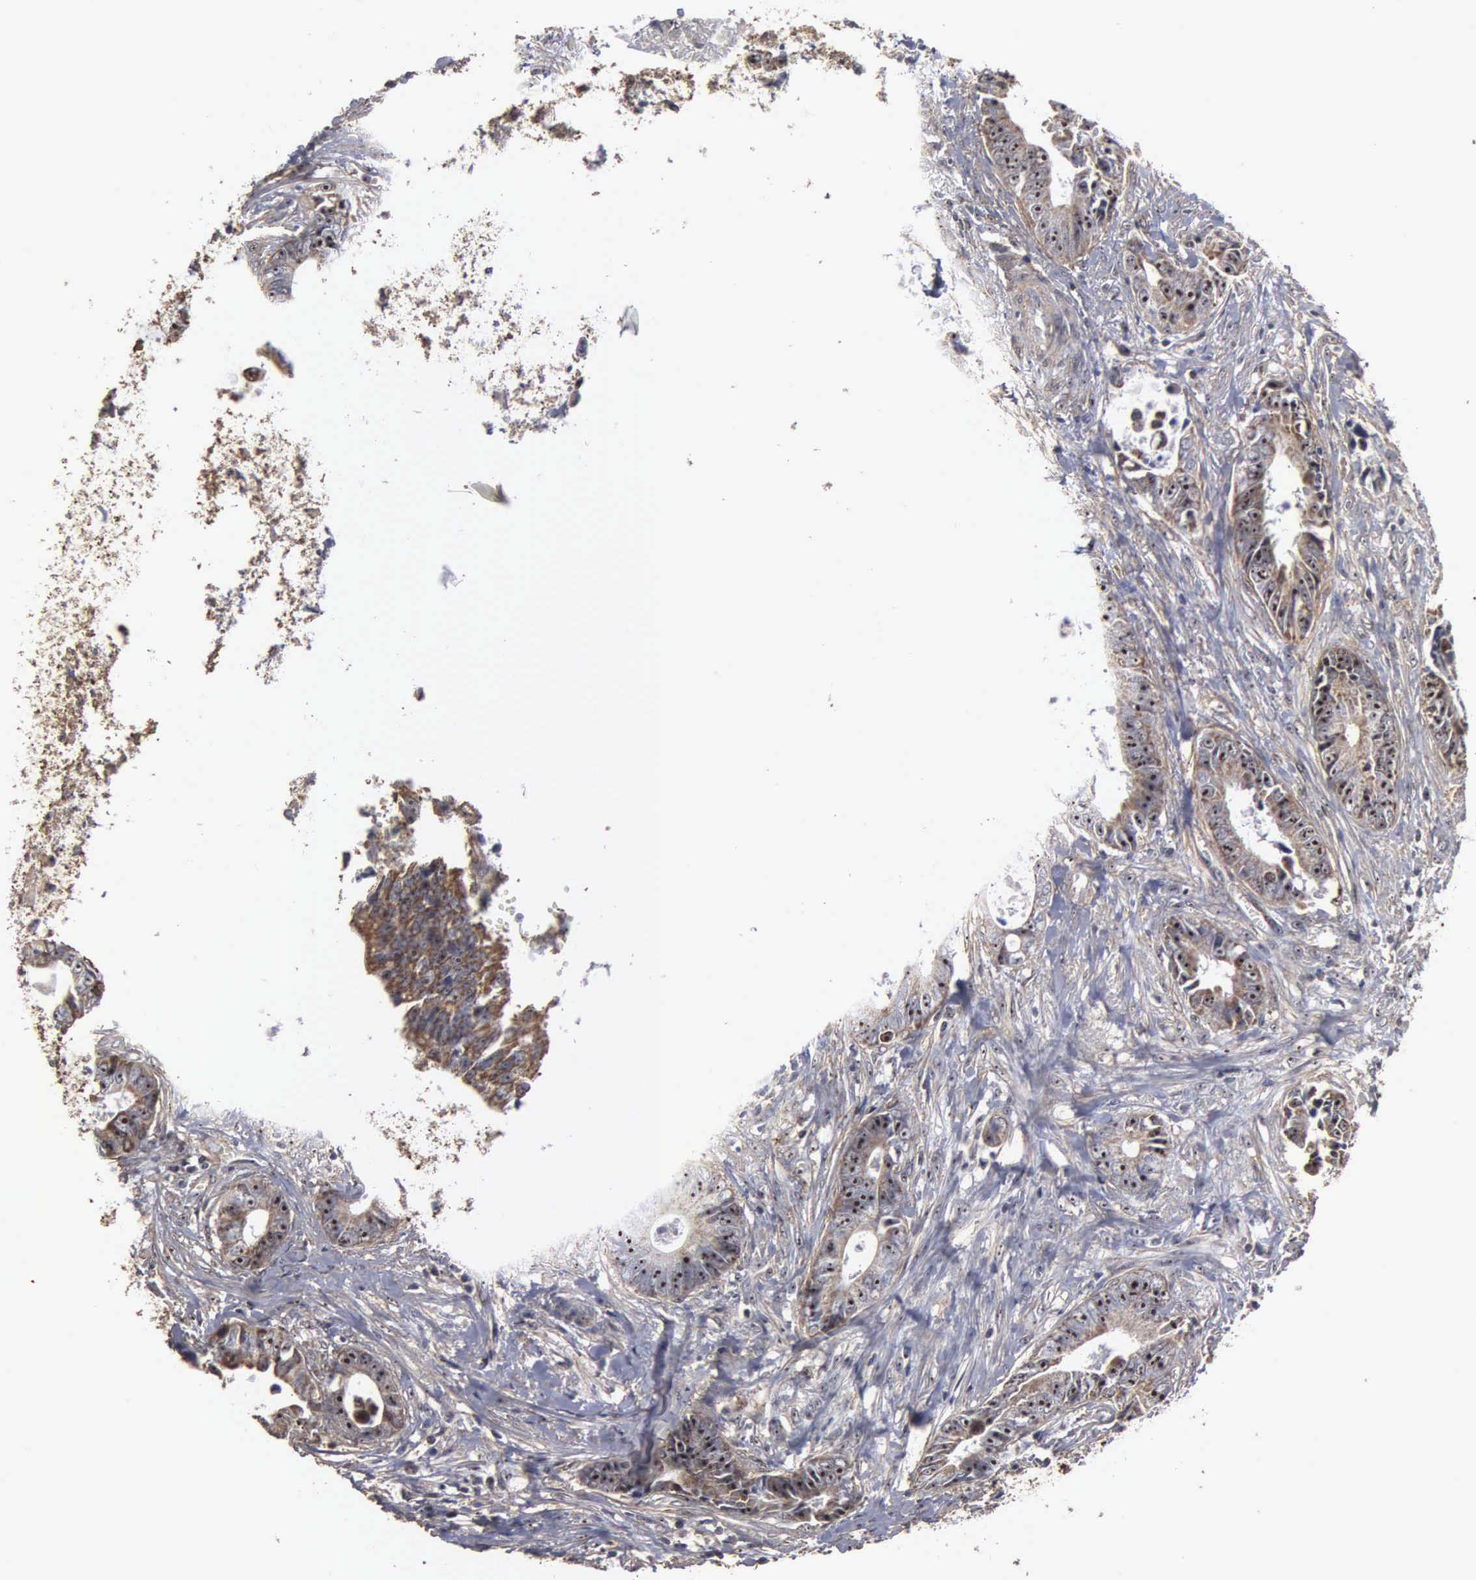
{"staining": {"intensity": "weak", "quantity": "25%-75%", "location": "cytoplasmic/membranous,nuclear"}, "tissue": "colorectal cancer", "cell_type": "Tumor cells", "image_type": "cancer", "snomed": [{"axis": "morphology", "description": "Adenocarcinoma, NOS"}, {"axis": "topography", "description": "Rectum"}], "caption": "Tumor cells display weak cytoplasmic/membranous and nuclear staining in approximately 25%-75% of cells in colorectal cancer.", "gene": "NGDN", "patient": {"sex": "female", "age": 98}}